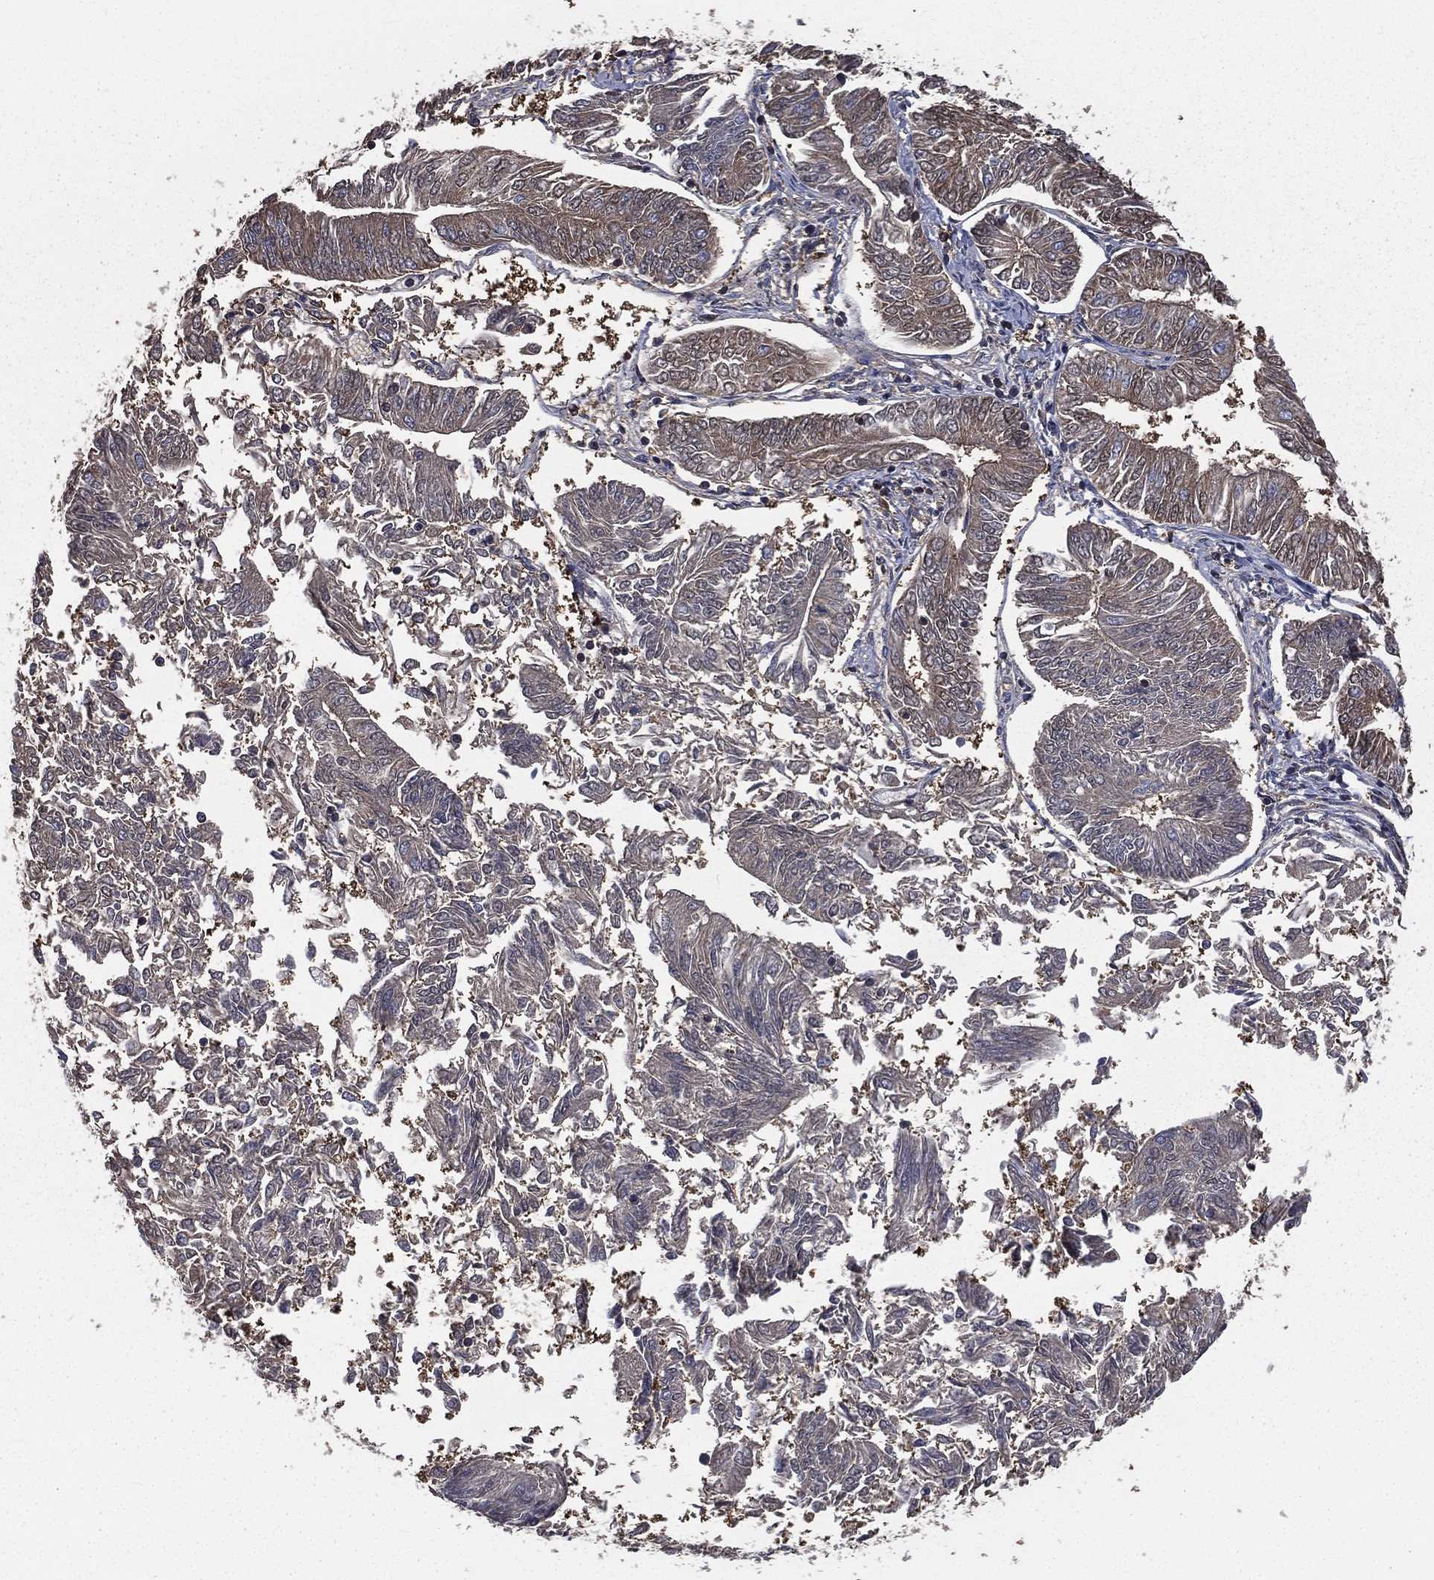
{"staining": {"intensity": "weak", "quantity": "25%-75%", "location": "cytoplasmic/membranous"}, "tissue": "endometrial cancer", "cell_type": "Tumor cells", "image_type": "cancer", "snomed": [{"axis": "morphology", "description": "Adenocarcinoma, NOS"}, {"axis": "topography", "description": "Endometrium"}], "caption": "This histopathology image reveals immunohistochemistry (IHC) staining of human endometrial adenocarcinoma, with low weak cytoplasmic/membranous positivity in about 25%-75% of tumor cells.", "gene": "SARS1", "patient": {"sex": "female", "age": 58}}